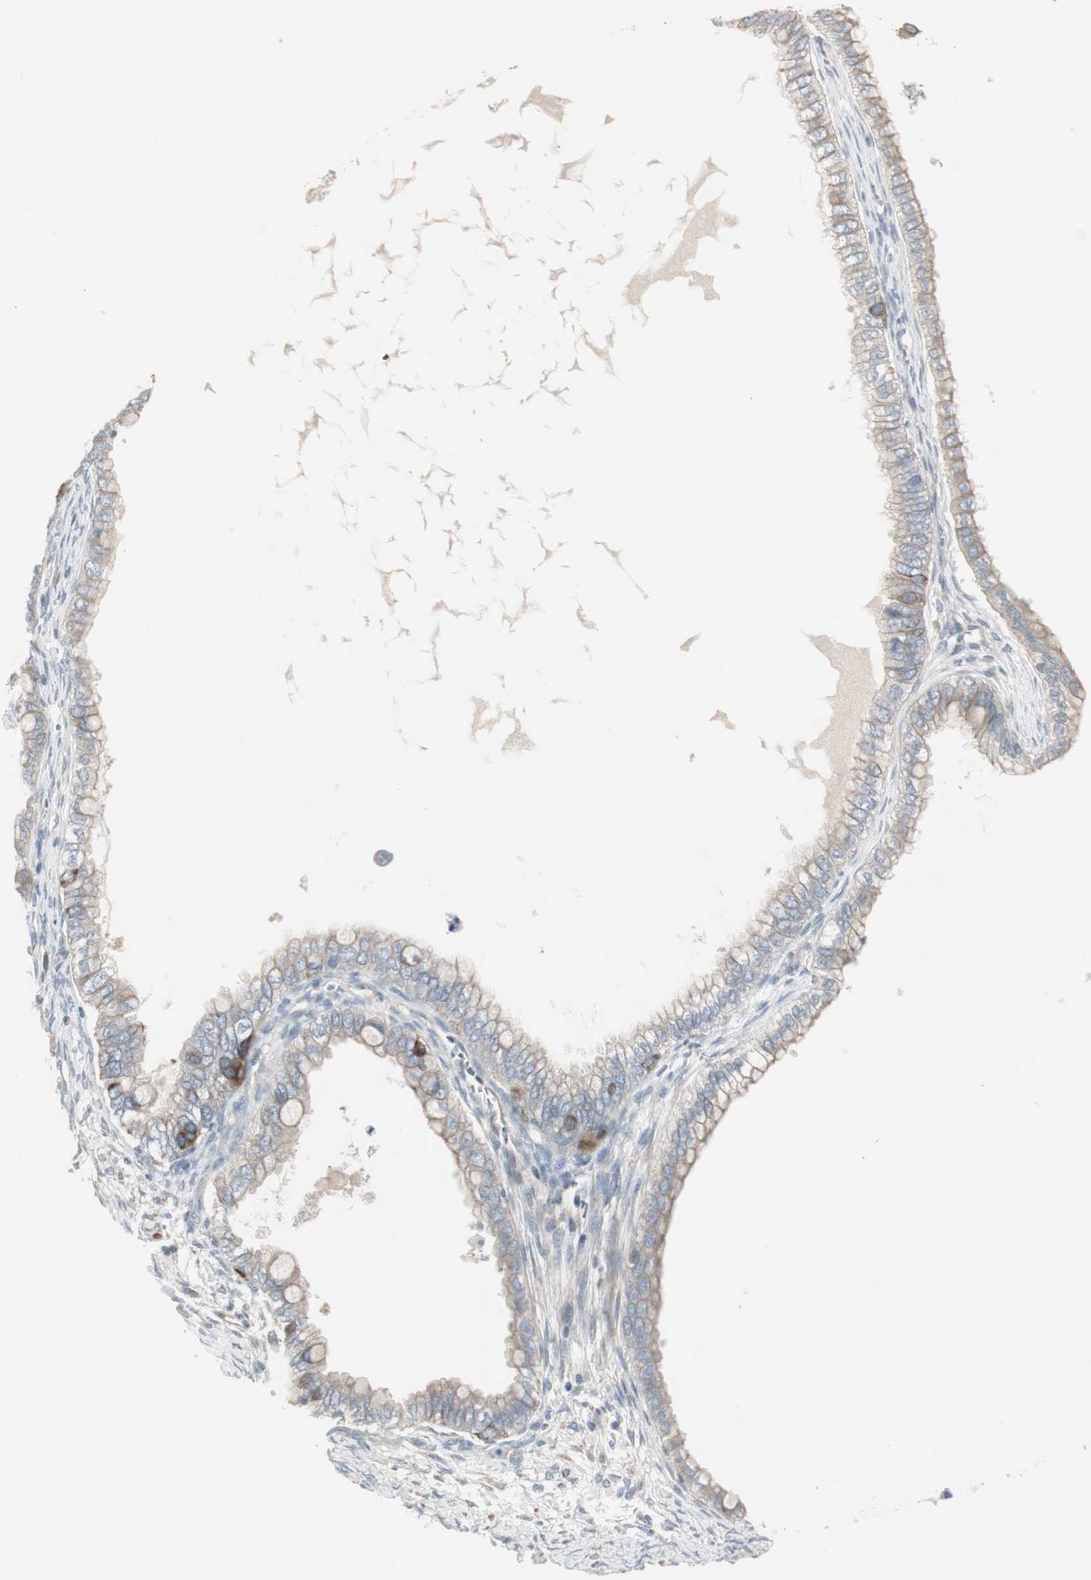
{"staining": {"intensity": "weak", "quantity": "<25%", "location": "cytoplasmic/membranous"}, "tissue": "ovarian cancer", "cell_type": "Tumor cells", "image_type": "cancer", "snomed": [{"axis": "morphology", "description": "Cystadenocarcinoma, mucinous, NOS"}, {"axis": "topography", "description": "Ovary"}], "caption": "Immunohistochemical staining of human ovarian cancer (mucinous cystadenocarcinoma) shows no significant expression in tumor cells.", "gene": "DMPK", "patient": {"sex": "female", "age": 80}}